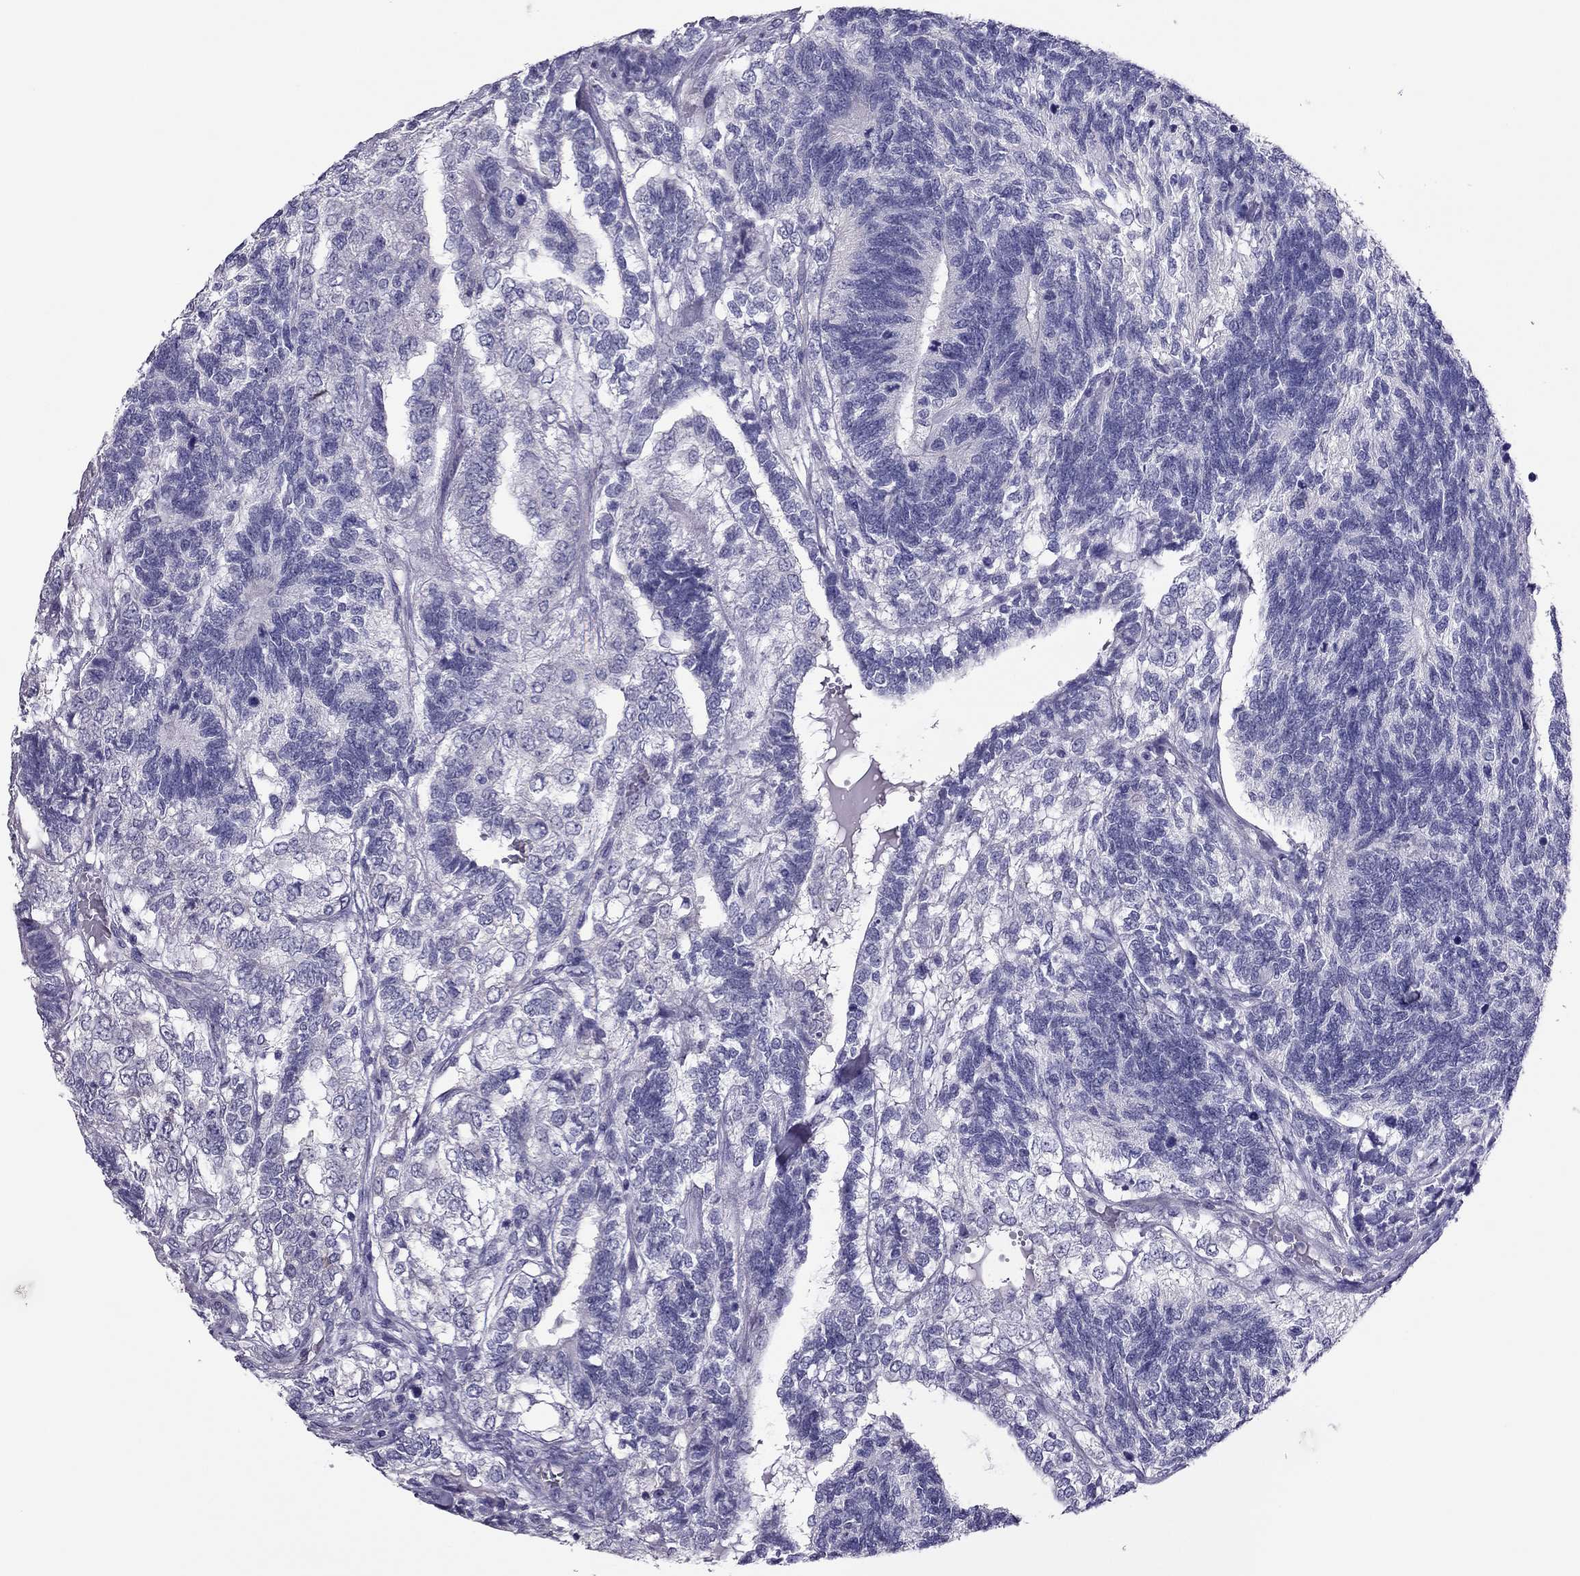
{"staining": {"intensity": "negative", "quantity": "none", "location": "none"}, "tissue": "testis cancer", "cell_type": "Tumor cells", "image_type": "cancer", "snomed": [{"axis": "morphology", "description": "Seminoma, NOS"}, {"axis": "morphology", "description": "Carcinoma, Embryonal, NOS"}, {"axis": "topography", "description": "Testis"}], "caption": "Immunohistochemistry (IHC) histopathology image of neoplastic tissue: human testis embryonal carcinoma stained with DAB displays no significant protein staining in tumor cells. The staining is performed using DAB (3,3'-diaminobenzidine) brown chromogen with nuclei counter-stained in using hematoxylin.", "gene": "PDE6A", "patient": {"sex": "male", "age": 41}}